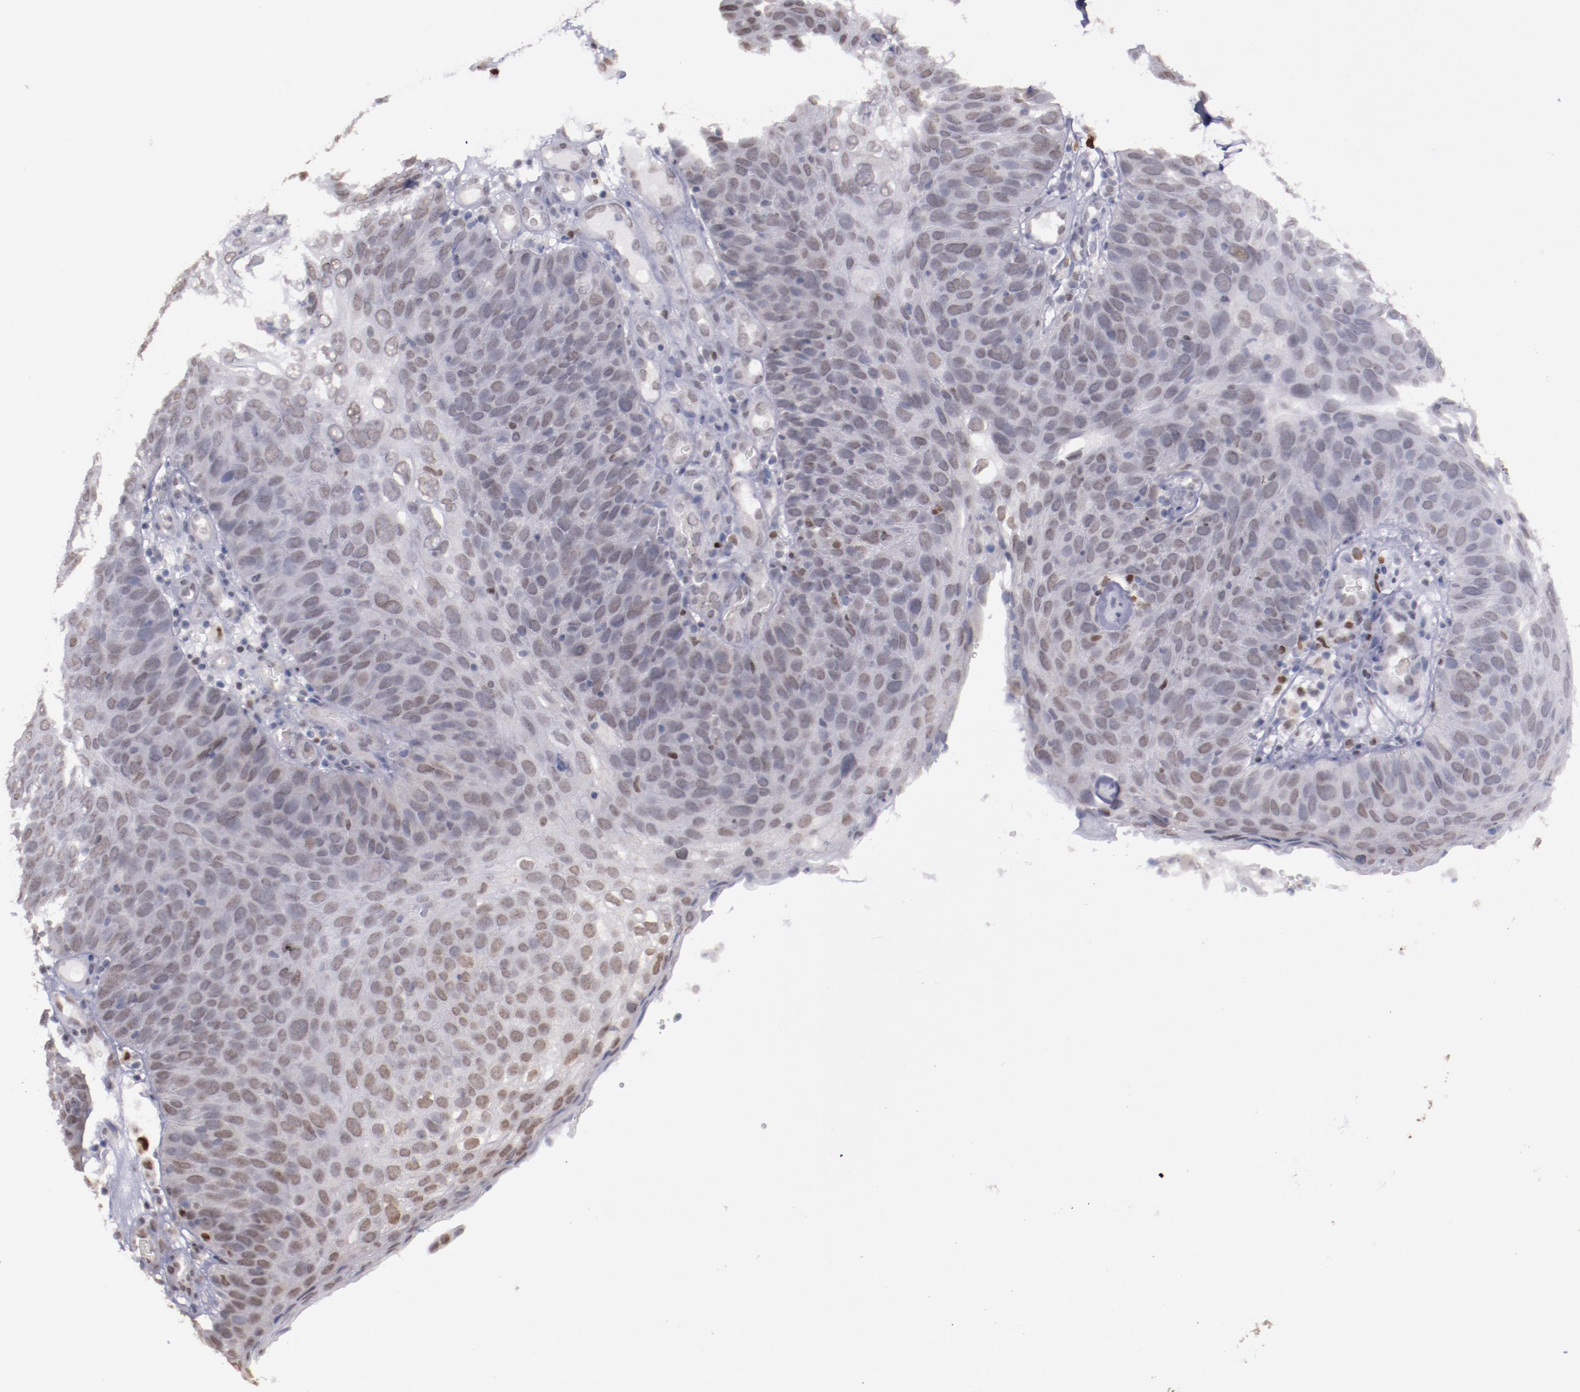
{"staining": {"intensity": "weak", "quantity": "25%-75%", "location": "nuclear"}, "tissue": "skin cancer", "cell_type": "Tumor cells", "image_type": "cancer", "snomed": [{"axis": "morphology", "description": "Squamous cell carcinoma, NOS"}, {"axis": "topography", "description": "Skin"}], "caption": "This is an image of immunohistochemistry staining of skin squamous cell carcinoma, which shows weak expression in the nuclear of tumor cells.", "gene": "IRF4", "patient": {"sex": "male", "age": 87}}